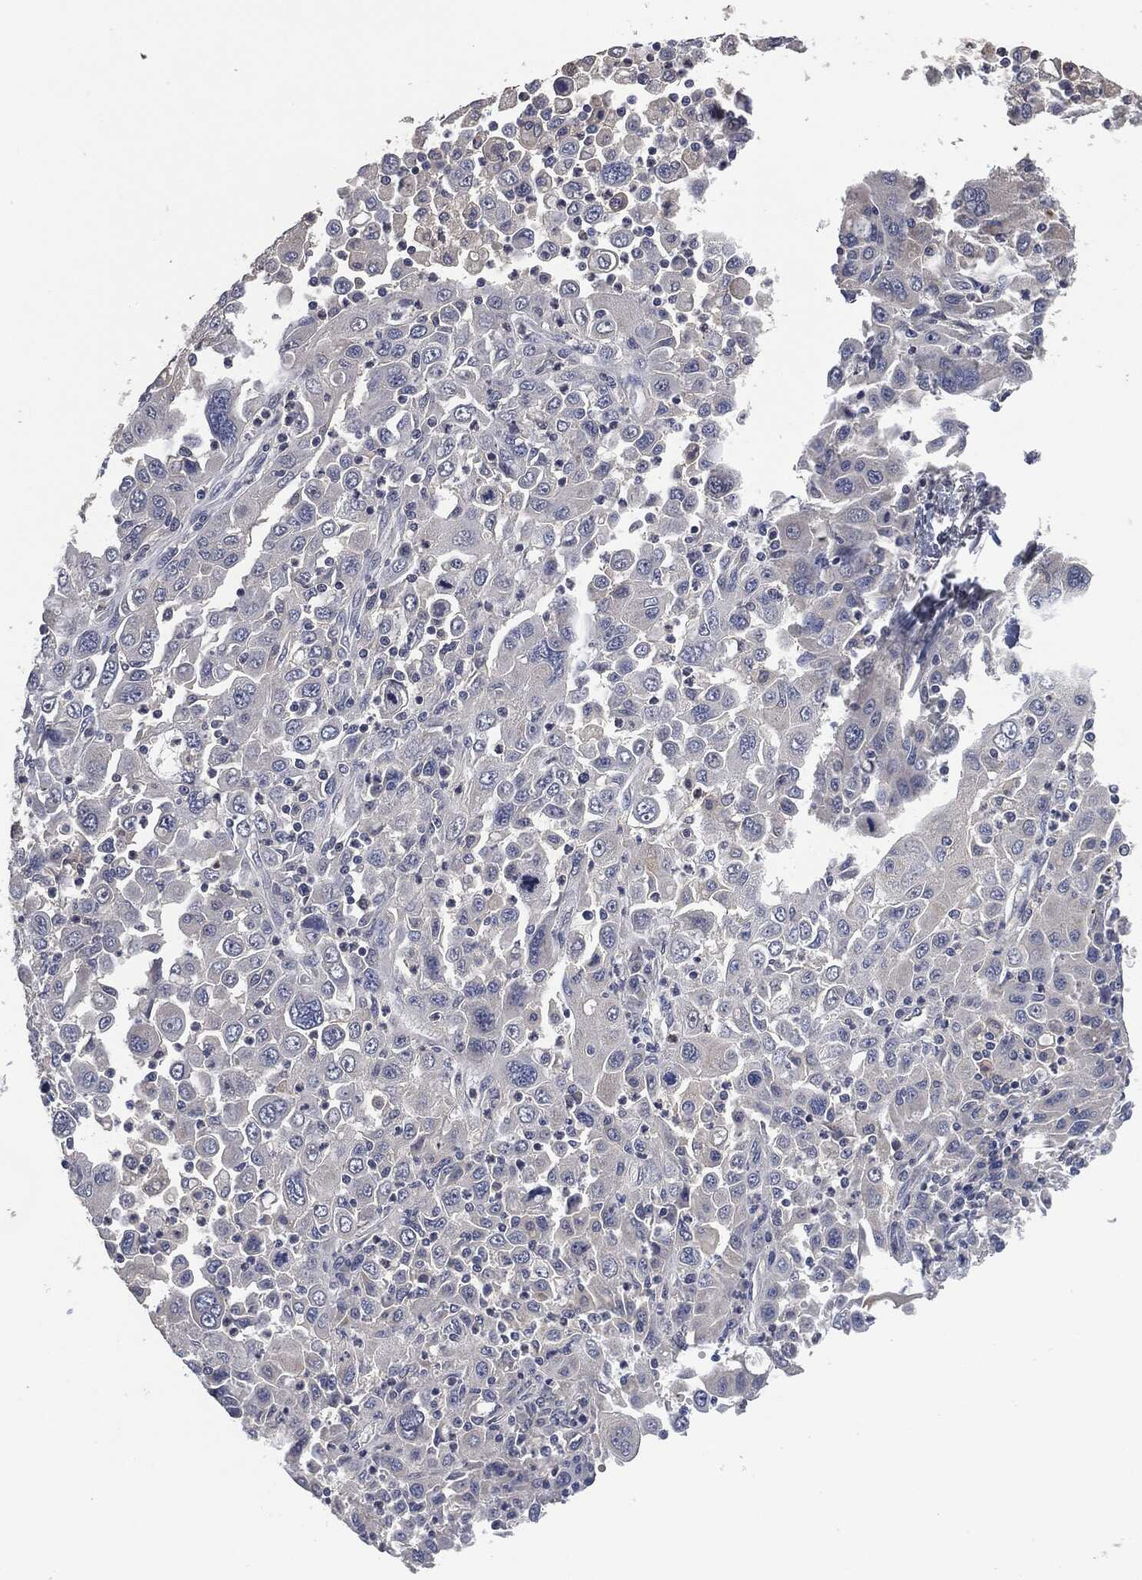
{"staining": {"intensity": "weak", "quantity": "<25%", "location": "cytoplasmic/membranous"}, "tissue": "stomach cancer", "cell_type": "Tumor cells", "image_type": "cancer", "snomed": [{"axis": "morphology", "description": "Adenocarcinoma, NOS"}, {"axis": "topography", "description": "Stomach"}], "caption": "The image exhibits no significant expression in tumor cells of stomach adenocarcinoma. (DAB (3,3'-diaminobenzidine) IHC with hematoxylin counter stain).", "gene": "IL1RN", "patient": {"sex": "male", "age": 56}}